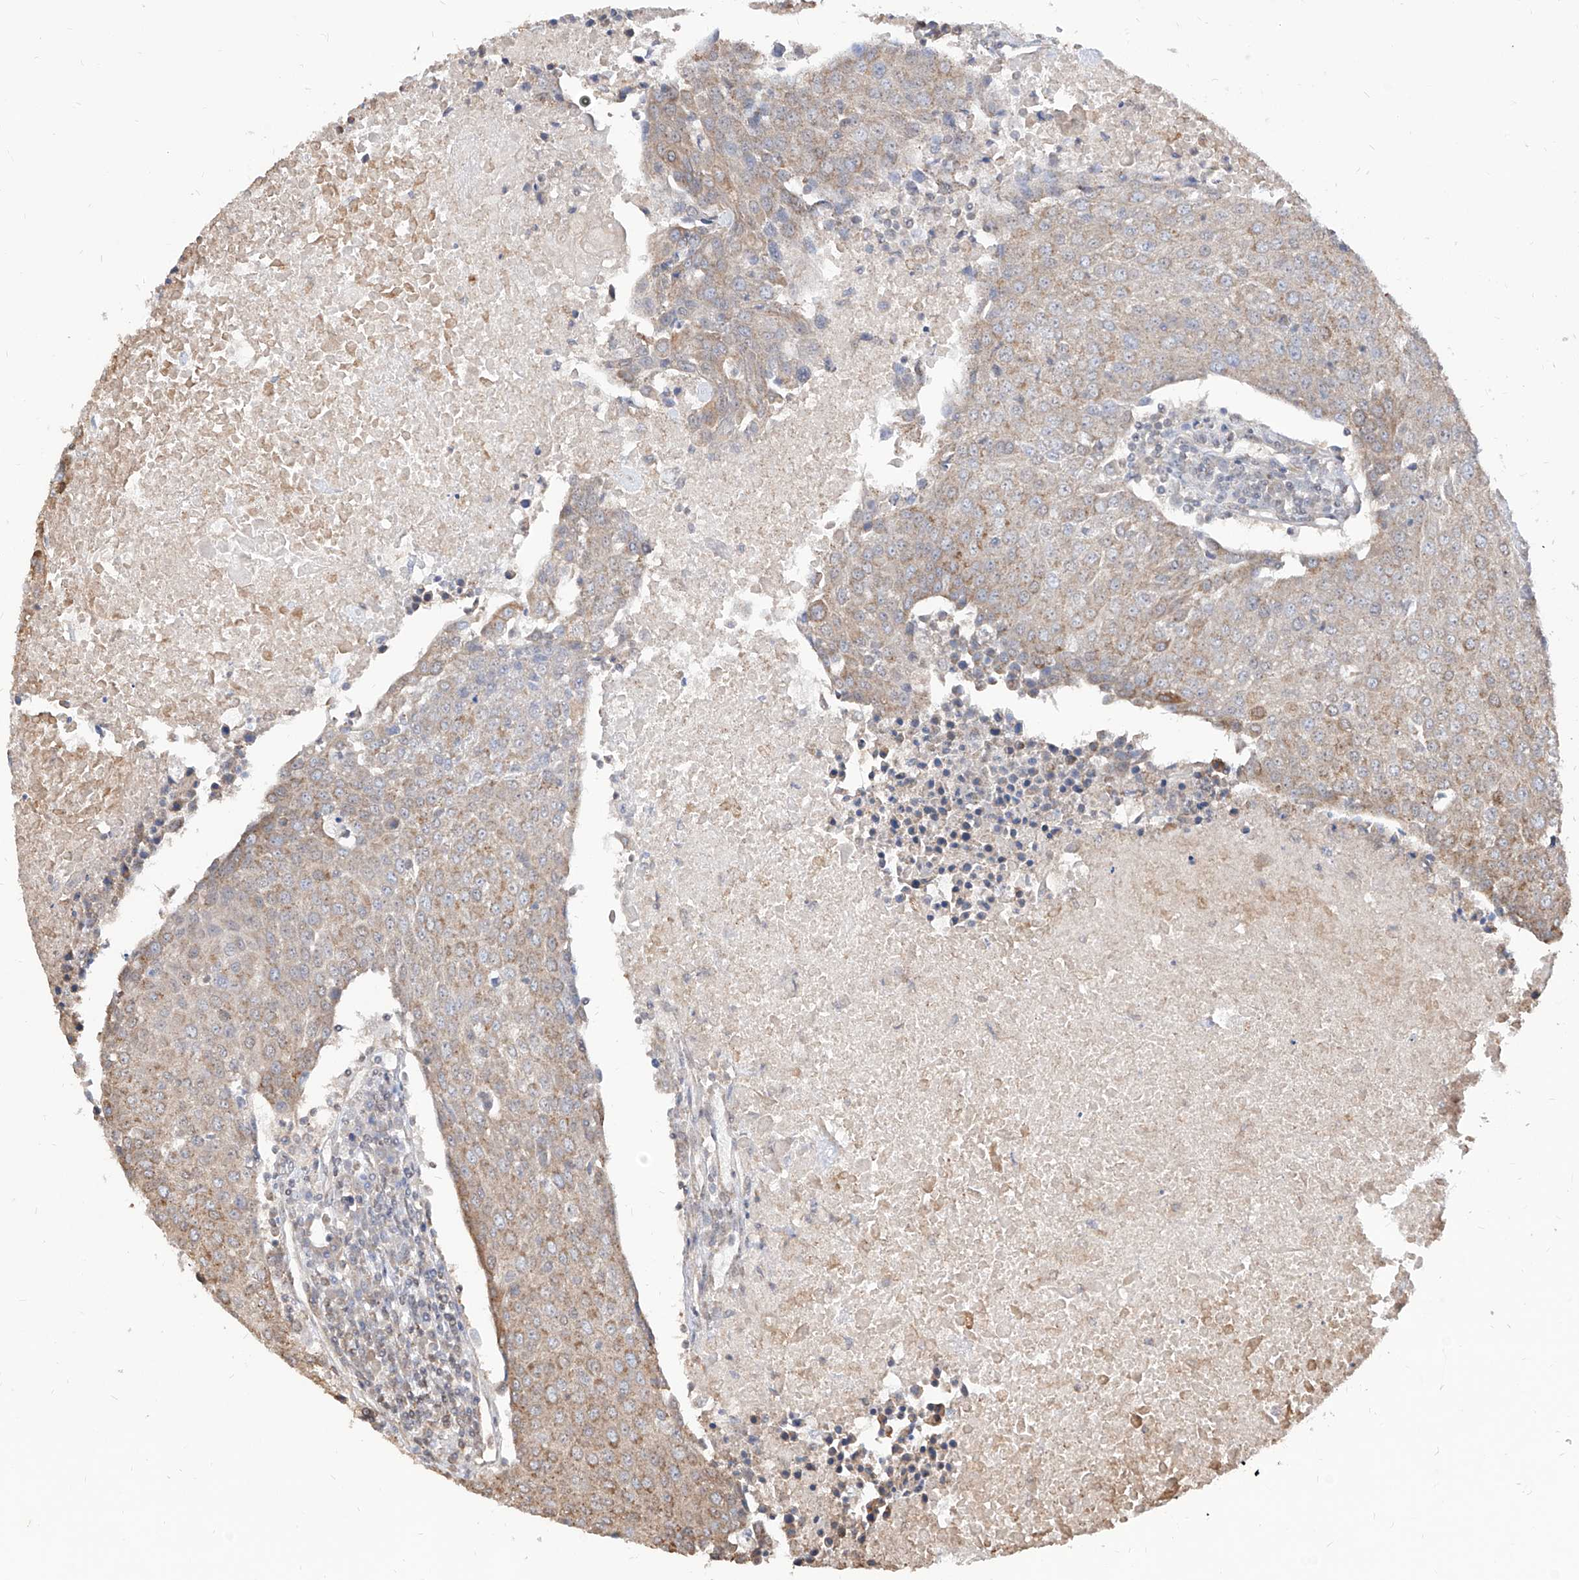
{"staining": {"intensity": "moderate", "quantity": "<25%", "location": "cytoplasmic/membranous"}, "tissue": "urothelial cancer", "cell_type": "Tumor cells", "image_type": "cancer", "snomed": [{"axis": "morphology", "description": "Urothelial carcinoma, High grade"}, {"axis": "topography", "description": "Urinary bladder"}], "caption": "Tumor cells reveal low levels of moderate cytoplasmic/membranous staining in about <25% of cells in human urothelial cancer. The staining was performed using DAB, with brown indicating positive protein expression. Nuclei are stained blue with hematoxylin.", "gene": "C8orf82", "patient": {"sex": "female", "age": 85}}